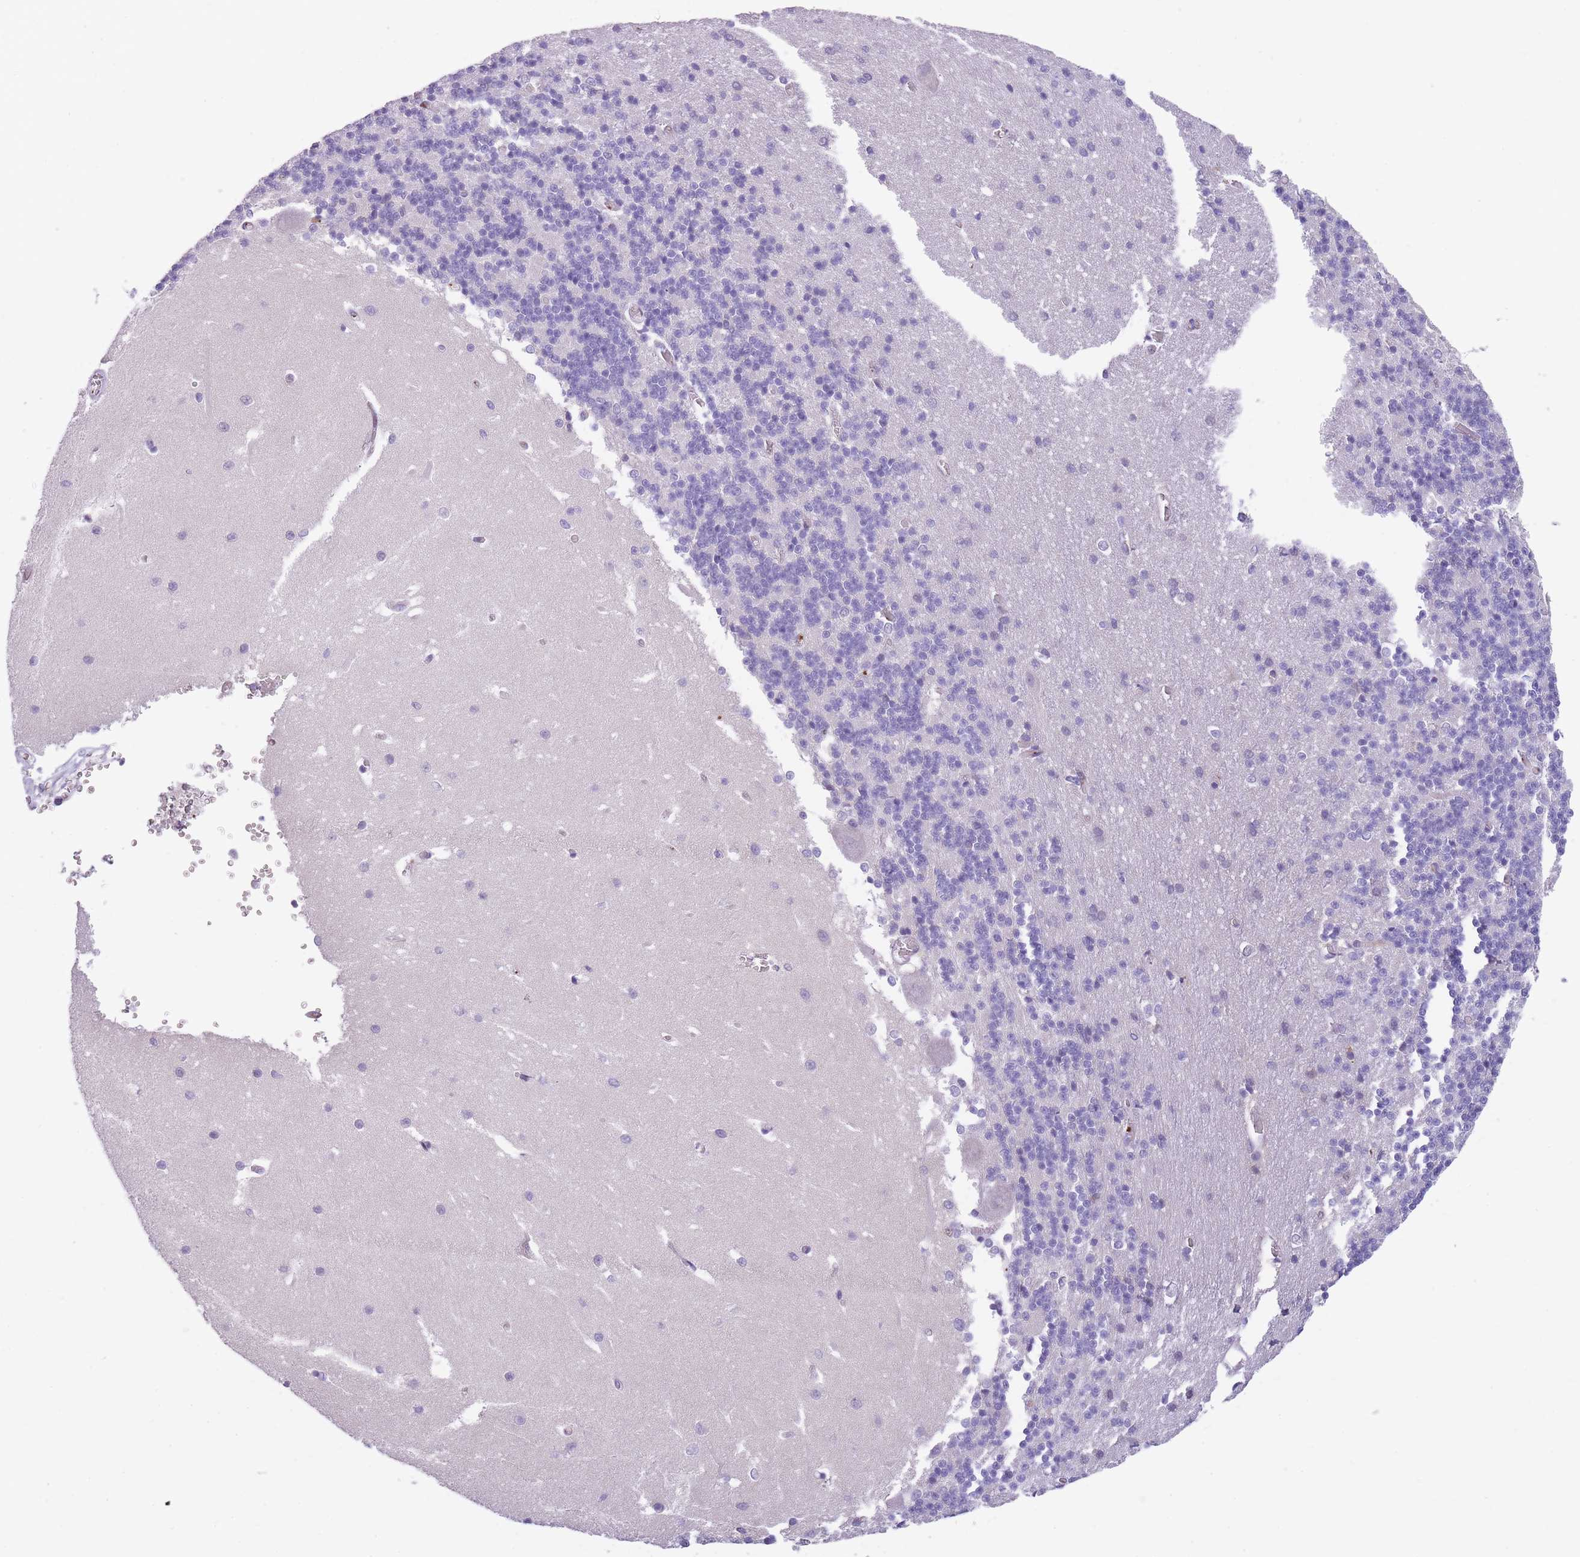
{"staining": {"intensity": "negative", "quantity": "none", "location": "none"}, "tissue": "cerebellum", "cell_type": "Cells in granular layer", "image_type": "normal", "snomed": [{"axis": "morphology", "description": "Normal tissue, NOS"}, {"axis": "topography", "description": "Cerebellum"}], "caption": "Immunohistochemical staining of unremarkable cerebellum shows no significant positivity in cells in granular layer.", "gene": "GNAT1", "patient": {"sex": "male", "age": 37}}